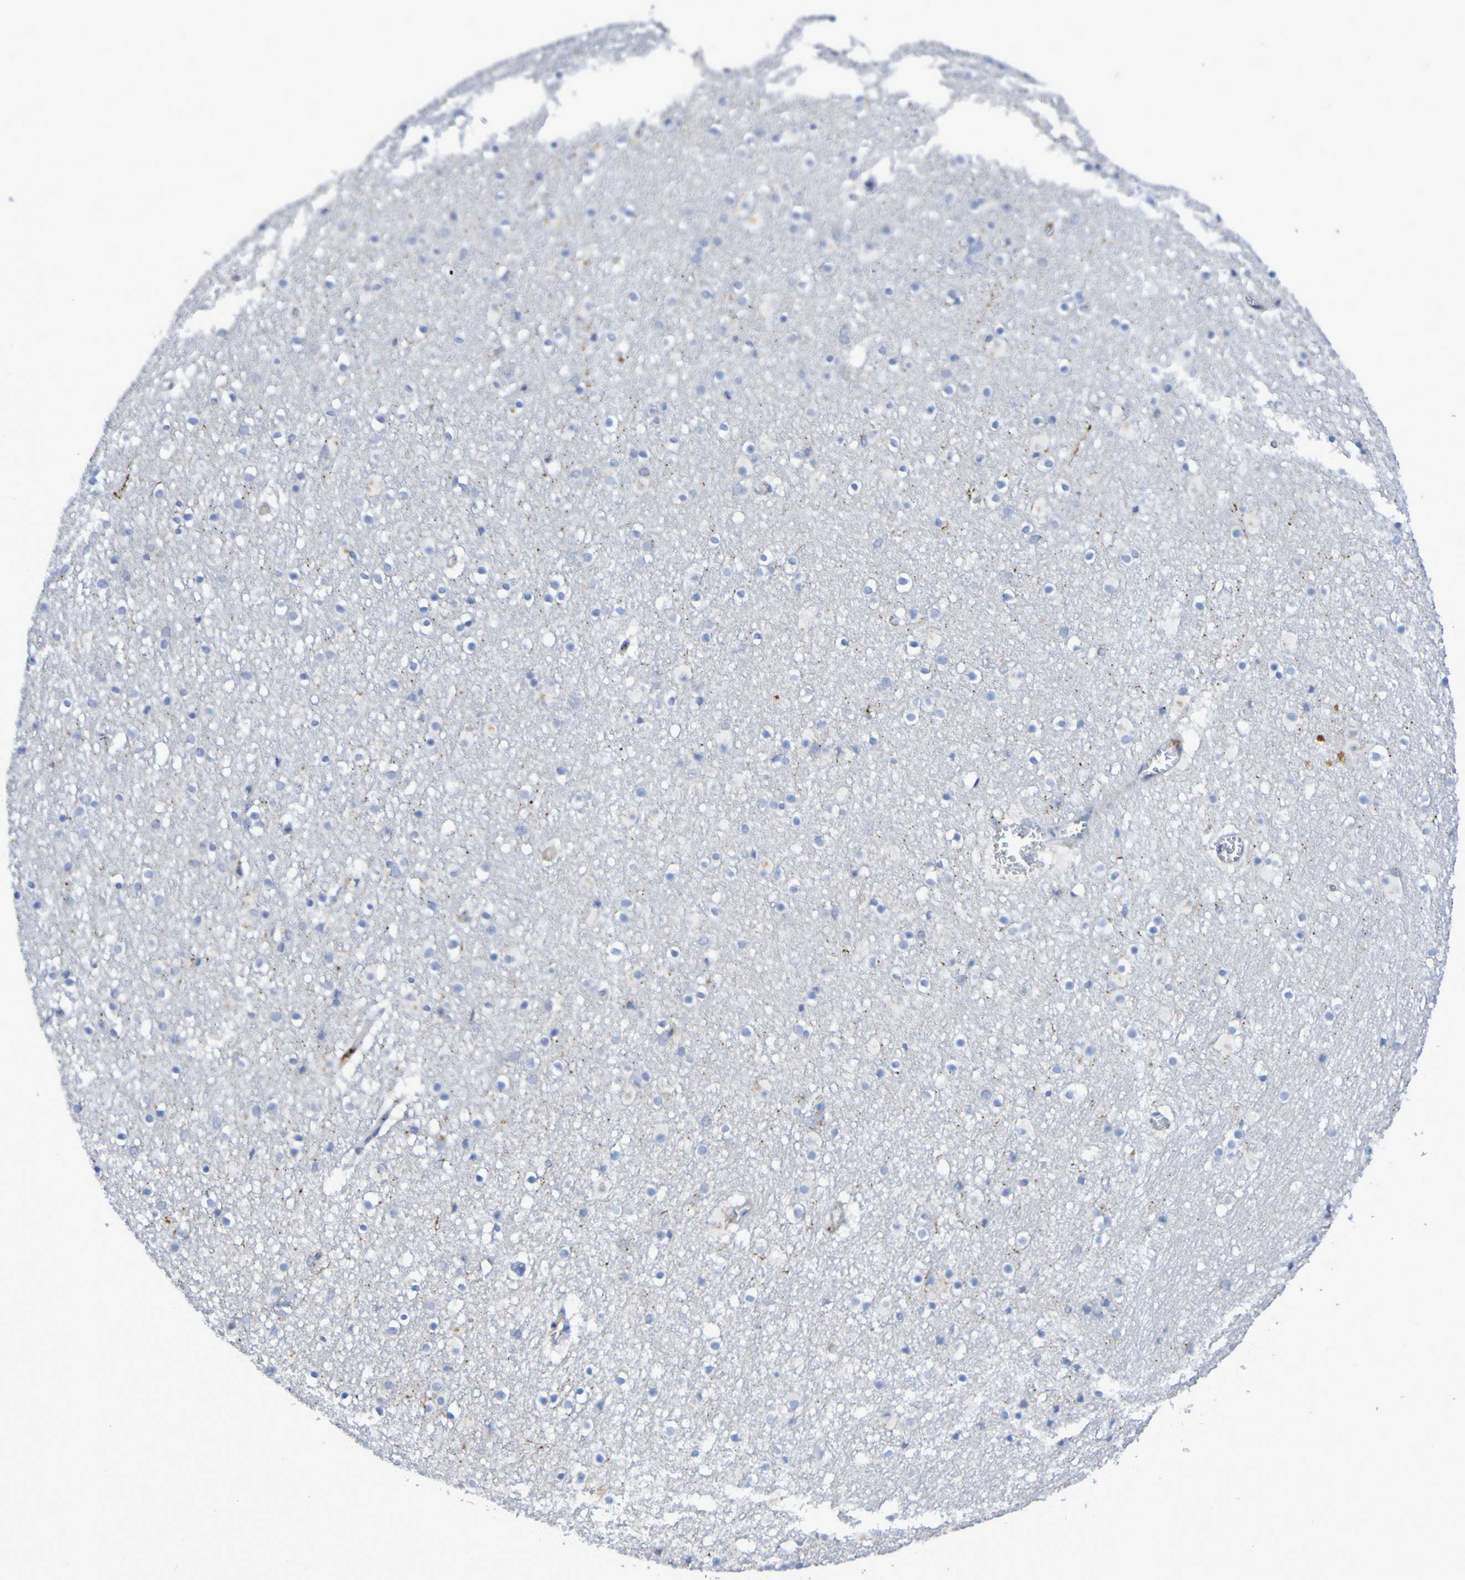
{"staining": {"intensity": "moderate", "quantity": "<25%", "location": "cytoplasmic/membranous"}, "tissue": "caudate", "cell_type": "Glial cells", "image_type": "normal", "snomed": [{"axis": "morphology", "description": "Normal tissue, NOS"}, {"axis": "topography", "description": "Lateral ventricle wall"}], "caption": "The histopathology image exhibits a brown stain indicating the presence of a protein in the cytoplasmic/membranous of glial cells in caudate. (DAB (3,3'-diaminobenzidine) IHC, brown staining for protein, blue staining for nuclei).", "gene": "TPH1", "patient": {"sex": "male", "age": 45}}